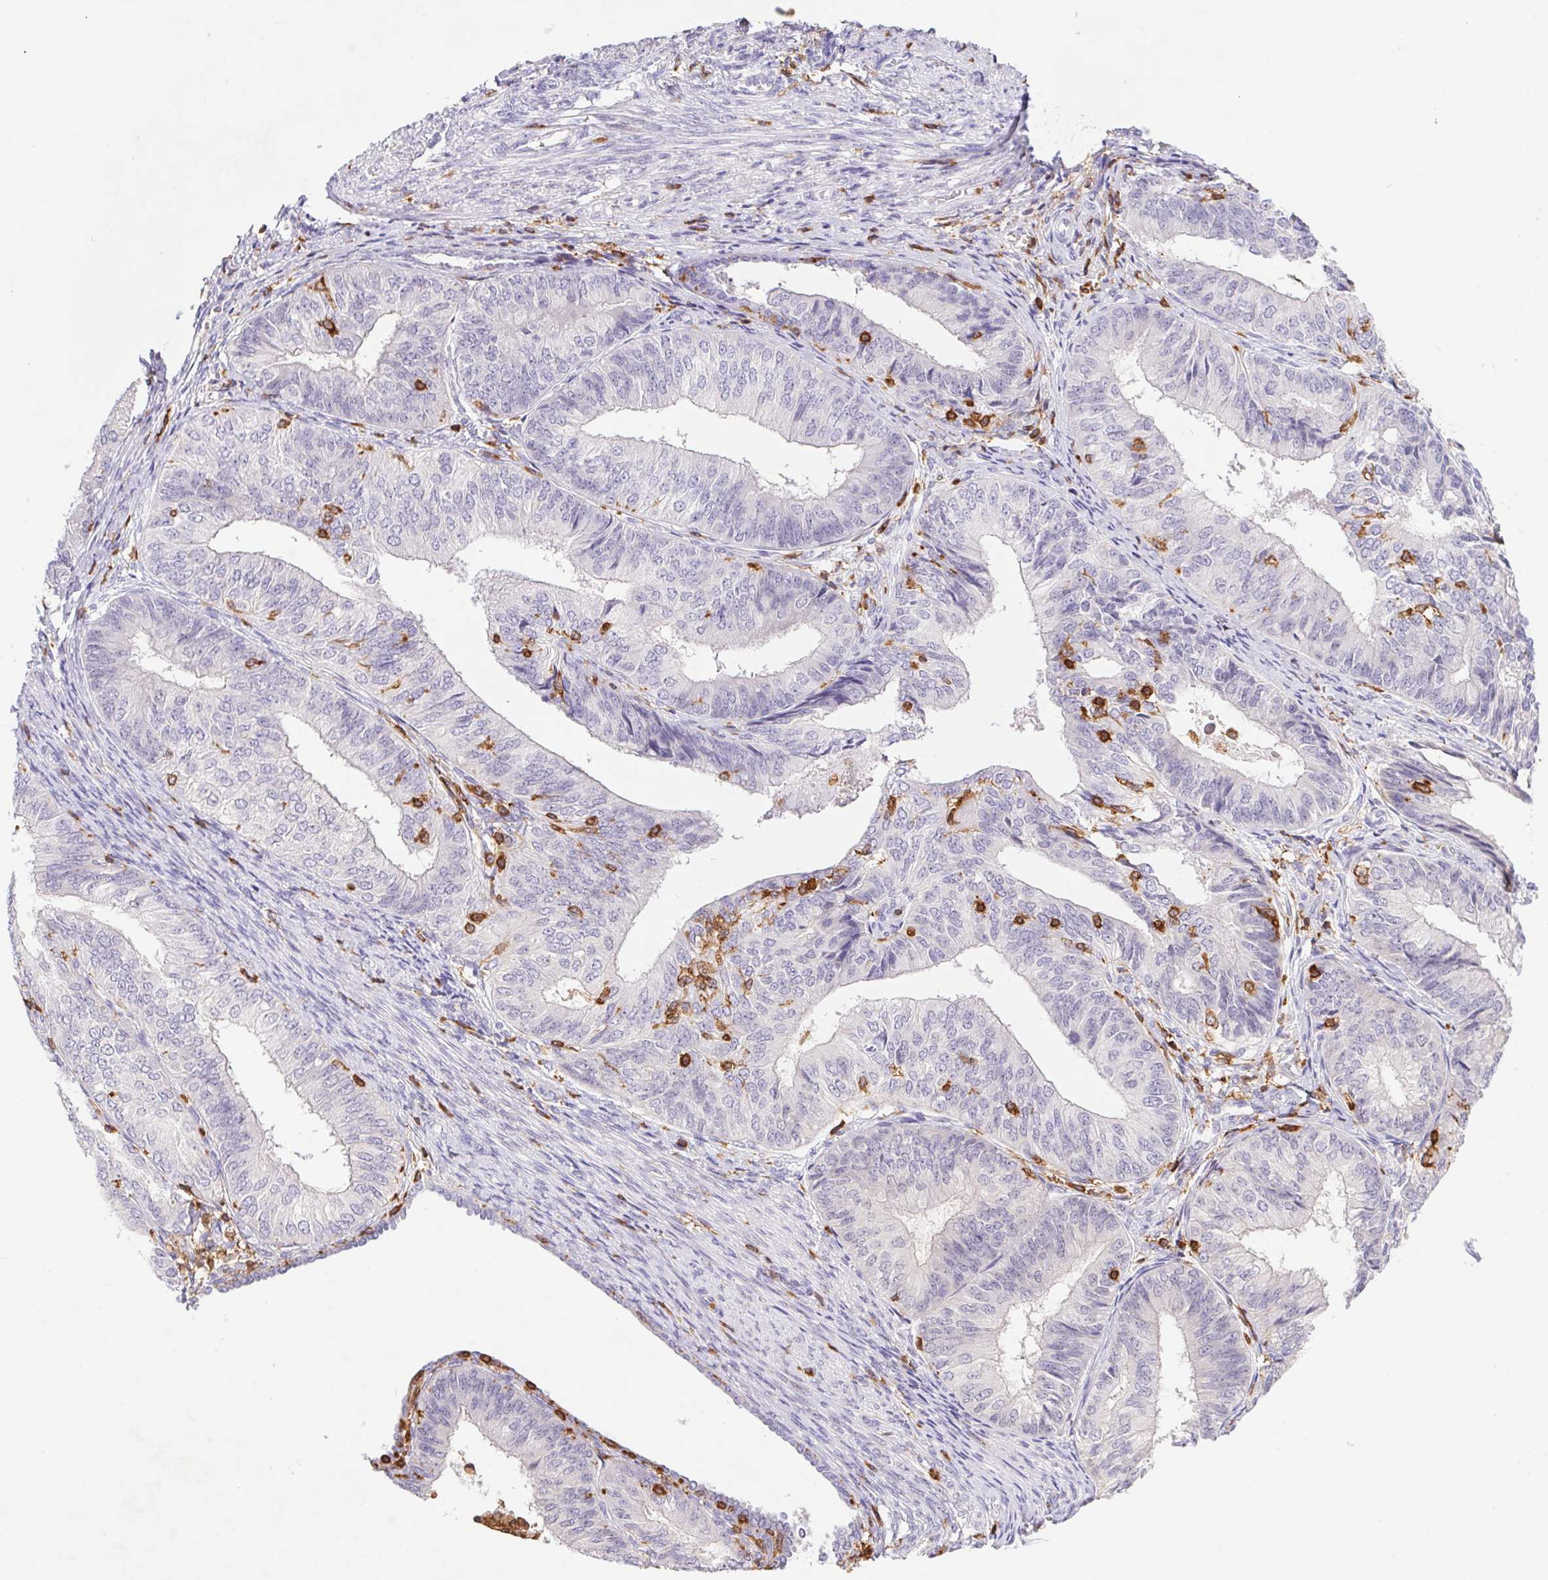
{"staining": {"intensity": "negative", "quantity": "none", "location": "none"}, "tissue": "endometrial cancer", "cell_type": "Tumor cells", "image_type": "cancer", "snomed": [{"axis": "morphology", "description": "Adenocarcinoma, NOS"}, {"axis": "topography", "description": "Endometrium"}], "caption": "Protein analysis of endometrial cancer shows no significant positivity in tumor cells.", "gene": "APBB1IP", "patient": {"sex": "female", "age": 58}}